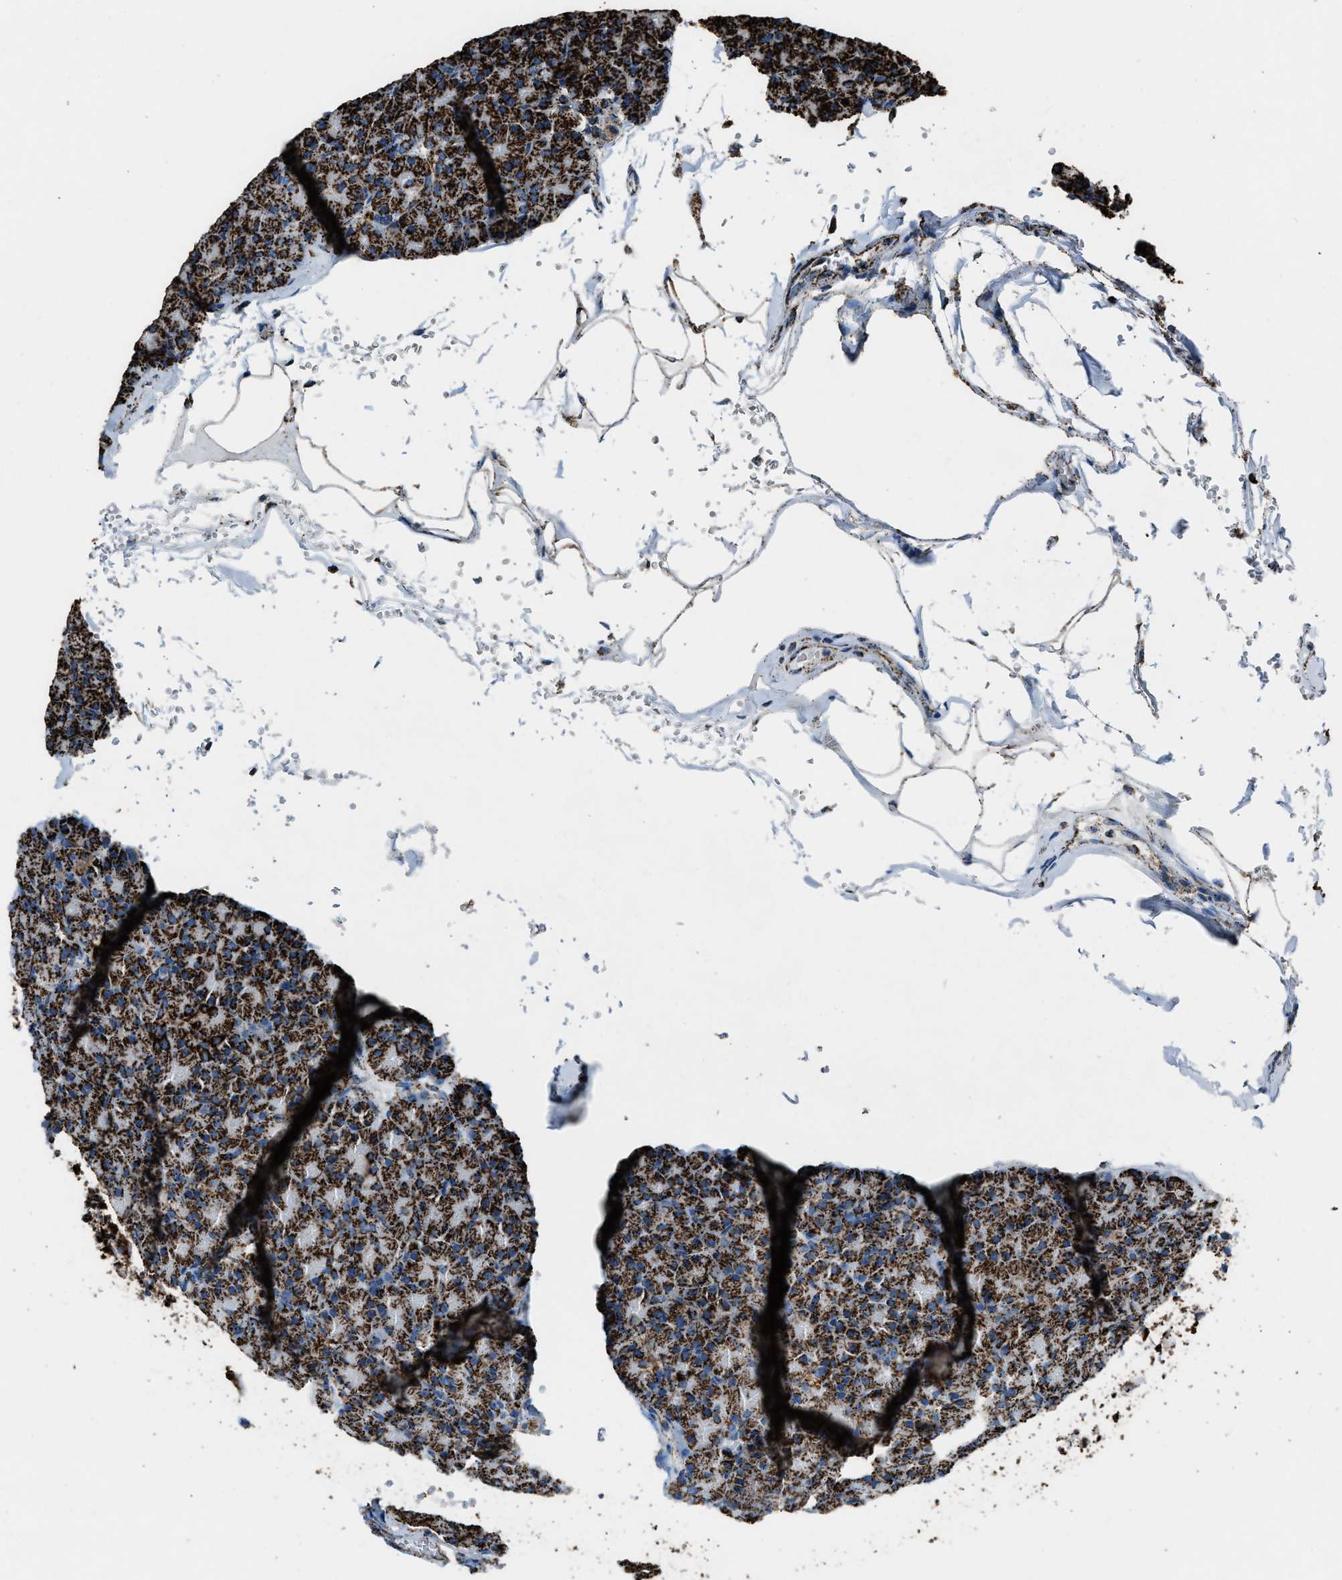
{"staining": {"intensity": "strong", "quantity": ">75%", "location": "cytoplasmic/membranous"}, "tissue": "pancreas", "cell_type": "Exocrine glandular cells", "image_type": "normal", "snomed": [{"axis": "morphology", "description": "Normal tissue, NOS"}, {"axis": "topography", "description": "Pancreas"}], "caption": "Normal pancreas reveals strong cytoplasmic/membranous staining in about >75% of exocrine glandular cells.", "gene": "MDH2", "patient": {"sex": "female", "age": 43}}